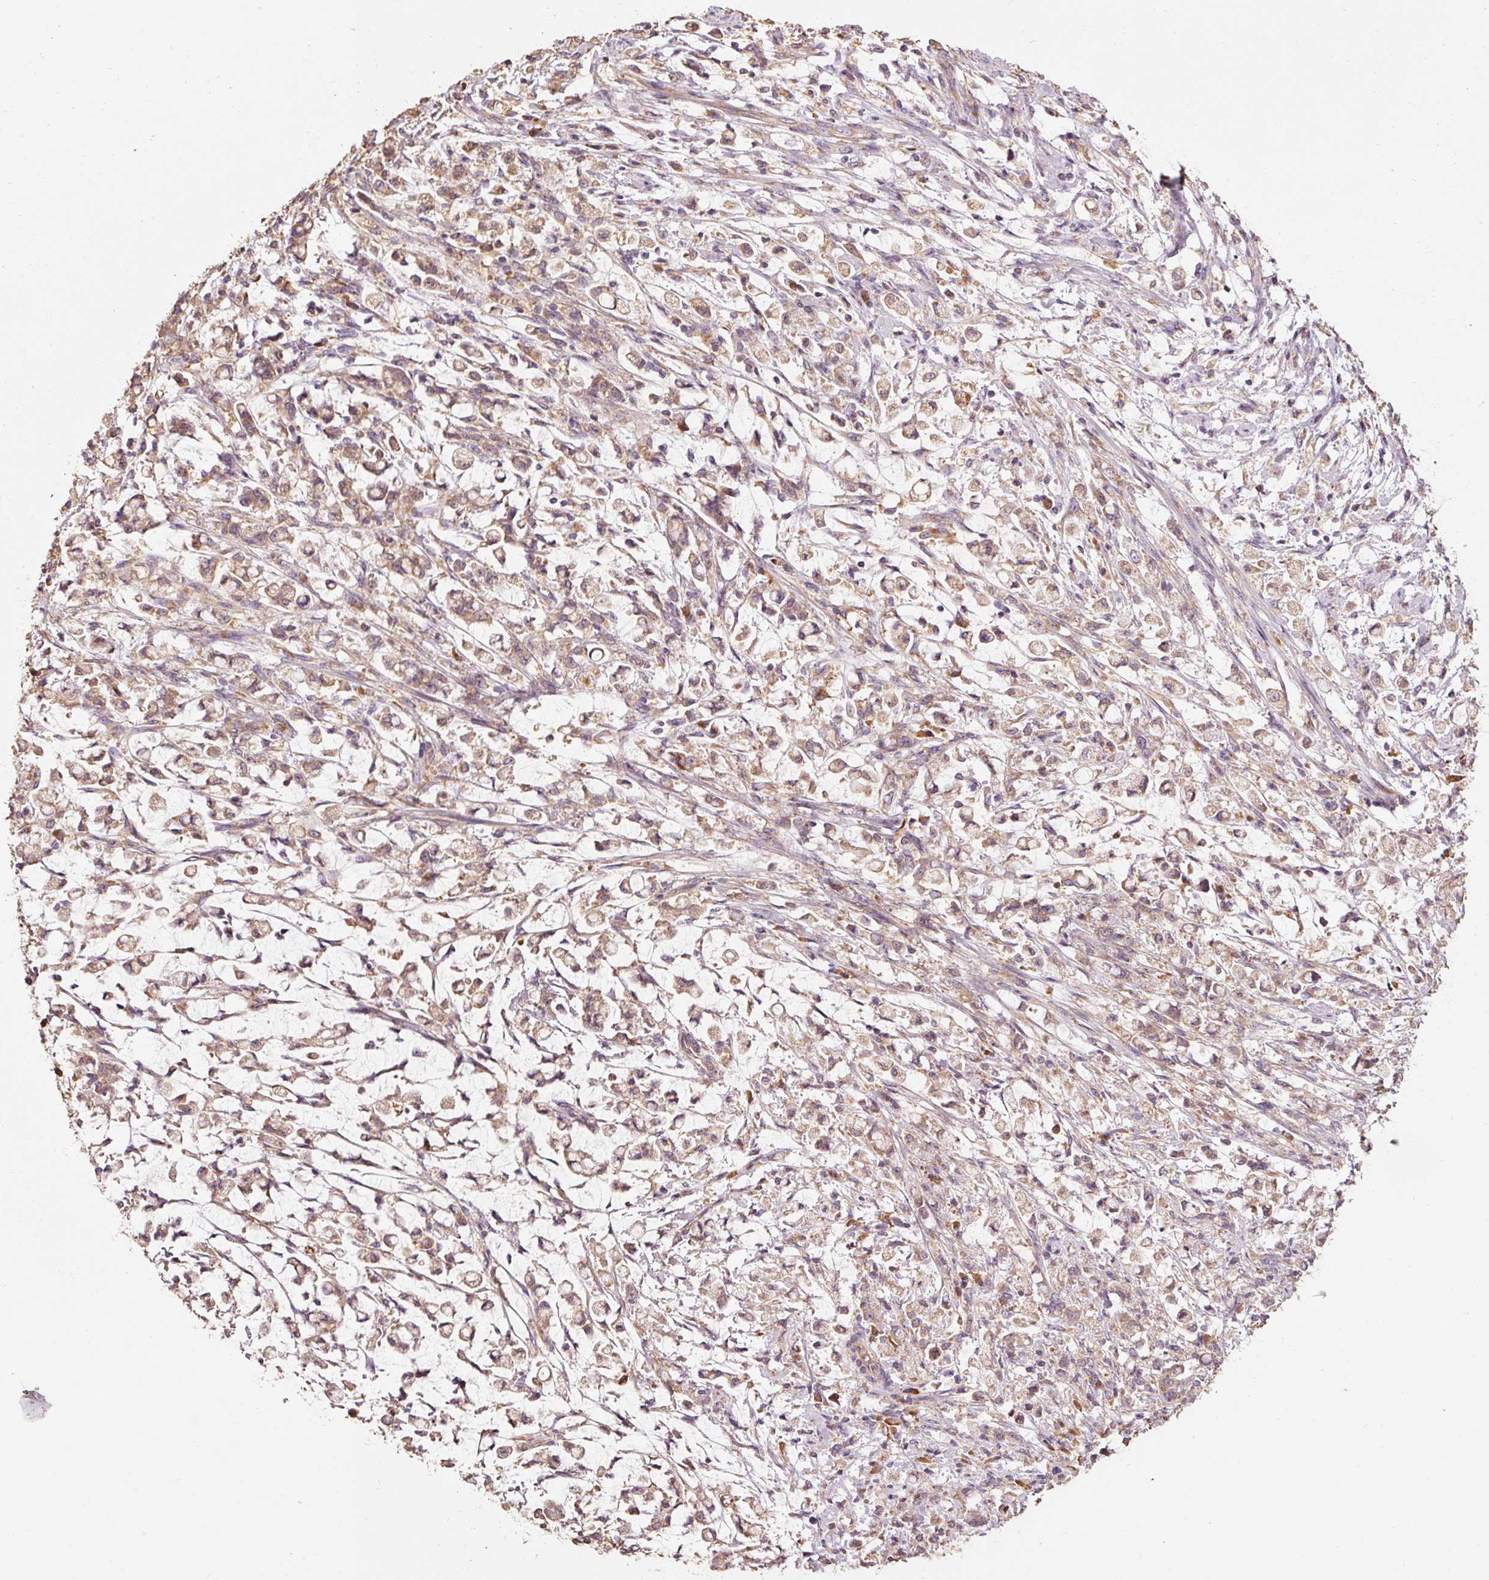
{"staining": {"intensity": "moderate", "quantity": ">75%", "location": "cytoplasmic/membranous"}, "tissue": "stomach cancer", "cell_type": "Tumor cells", "image_type": "cancer", "snomed": [{"axis": "morphology", "description": "Adenocarcinoma, NOS"}, {"axis": "topography", "description": "Stomach"}], "caption": "IHC photomicrograph of human stomach cancer stained for a protein (brown), which reveals medium levels of moderate cytoplasmic/membranous positivity in approximately >75% of tumor cells.", "gene": "EFHC1", "patient": {"sex": "female", "age": 60}}